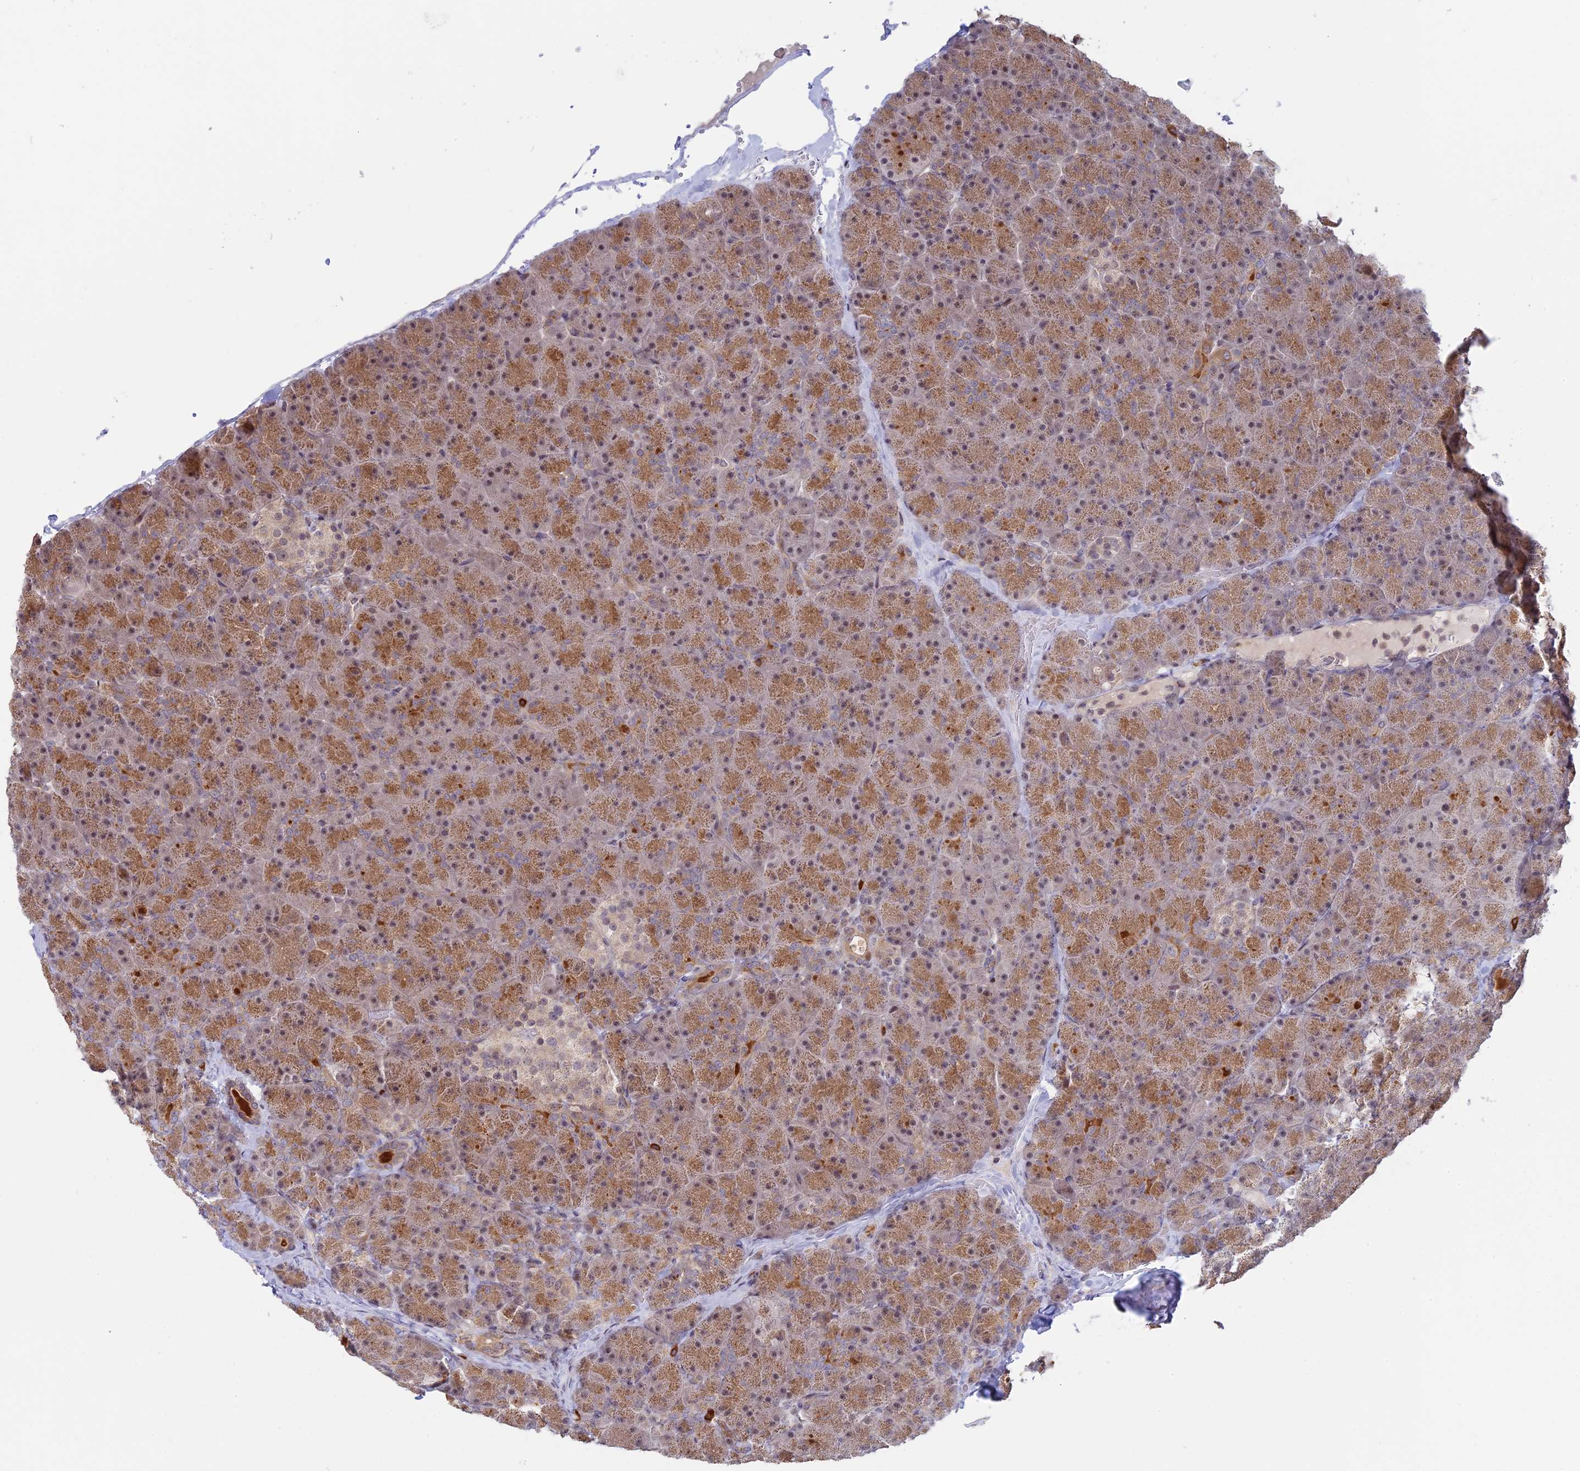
{"staining": {"intensity": "moderate", "quantity": ">75%", "location": "cytoplasmic/membranous,nuclear"}, "tissue": "pancreas", "cell_type": "Exocrine glandular cells", "image_type": "normal", "snomed": [{"axis": "morphology", "description": "Normal tissue, NOS"}, {"axis": "topography", "description": "Pancreas"}], "caption": "About >75% of exocrine glandular cells in benign human pancreas exhibit moderate cytoplasmic/membranous,nuclear protein expression as visualized by brown immunohistochemical staining.", "gene": "GSKIP", "patient": {"sex": "male", "age": 36}}